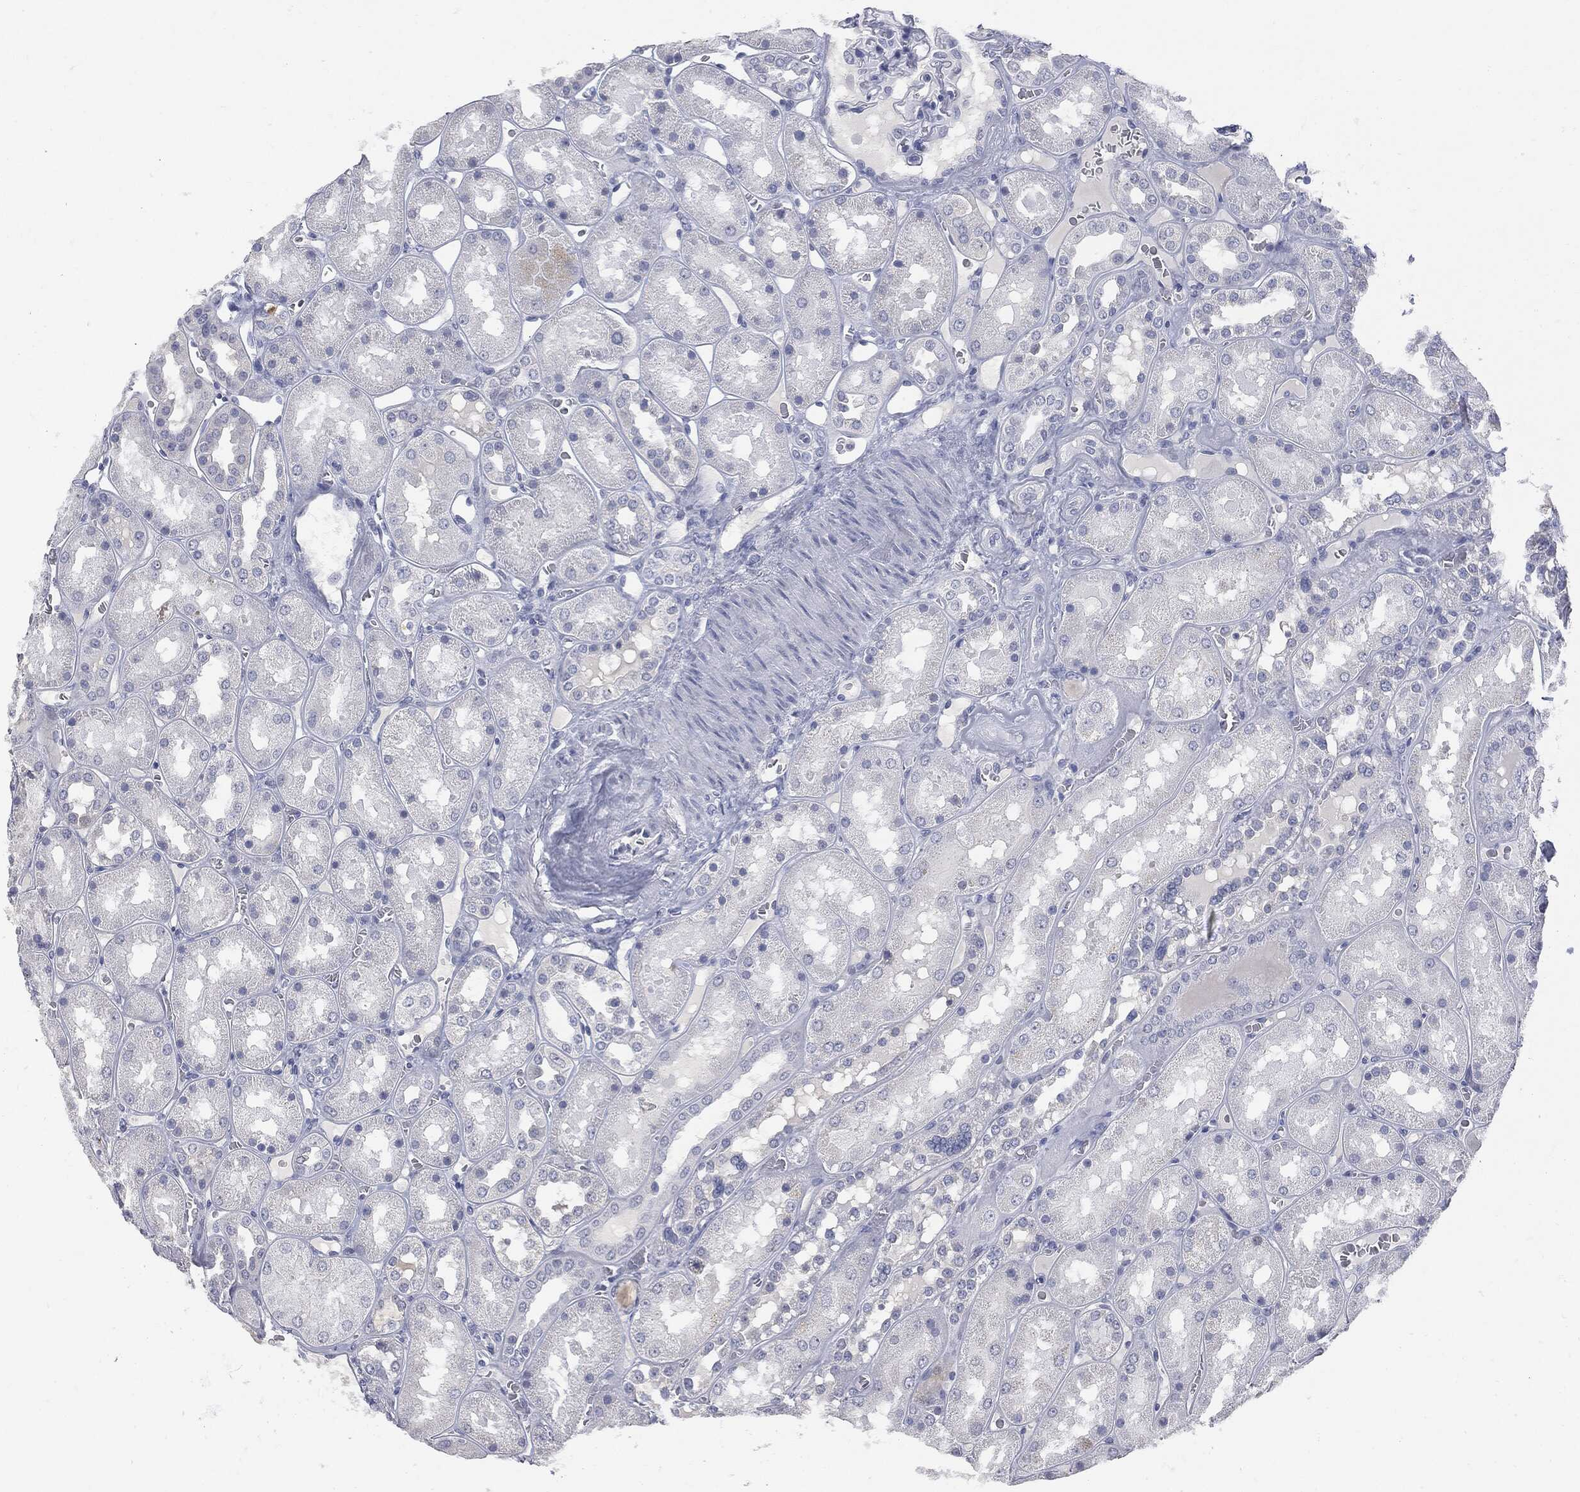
{"staining": {"intensity": "negative", "quantity": "none", "location": "none"}, "tissue": "kidney", "cell_type": "Cells in glomeruli", "image_type": "normal", "snomed": [{"axis": "morphology", "description": "Normal tissue, NOS"}, {"axis": "topography", "description": "Kidney"}], "caption": "A histopathology image of human kidney is negative for staining in cells in glomeruli. (DAB immunohistochemistry (IHC) with hematoxylin counter stain).", "gene": "UBE2C", "patient": {"sex": "male", "age": 73}}